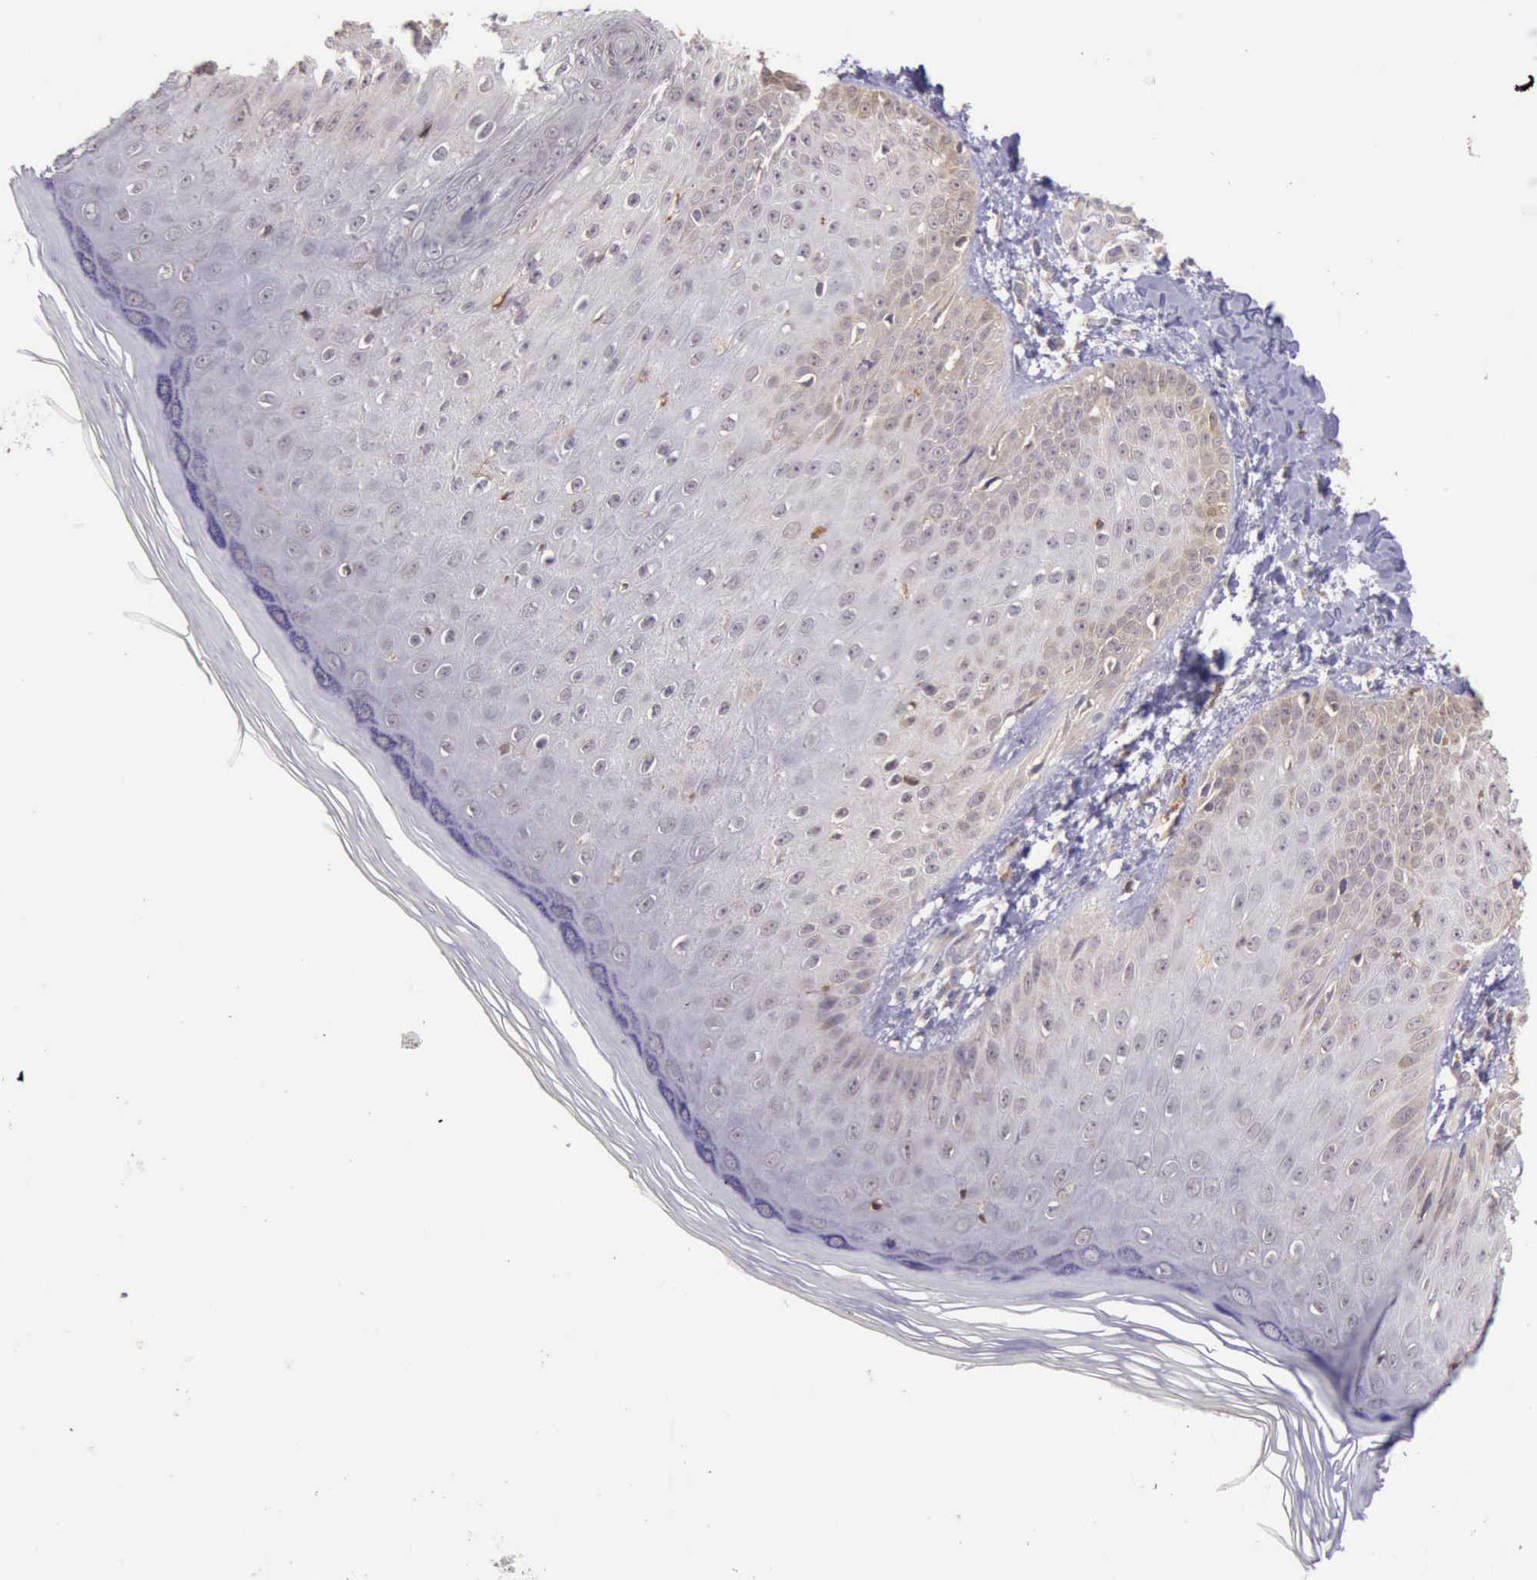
{"staining": {"intensity": "moderate", "quantity": "25%-75%", "location": "cytoplasmic/membranous,nuclear"}, "tissue": "skin", "cell_type": "Epidermal cells", "image_type": "normal", "snomed": [{"axis": "morphology", "description": "Normal tissue, NOS"}, {"axis": "morphology", "description": "Inflammation, NOS"}, {"axis": "topography", "description": "Soft tissue"}, {"axis": "topography", "description": "Anal"}], "caption": "Immunohistochemical staining of unremarkable human skin displays medium levels of moderate cytoplasmic/membranous,nuclear staining in approximately 25%-75% of epidermal cells. The protein of interest is shown in brown color, while the nuclei are stained blue.", "gene": "PLEK2", "patient": {"sex": "female", "age": 15}}